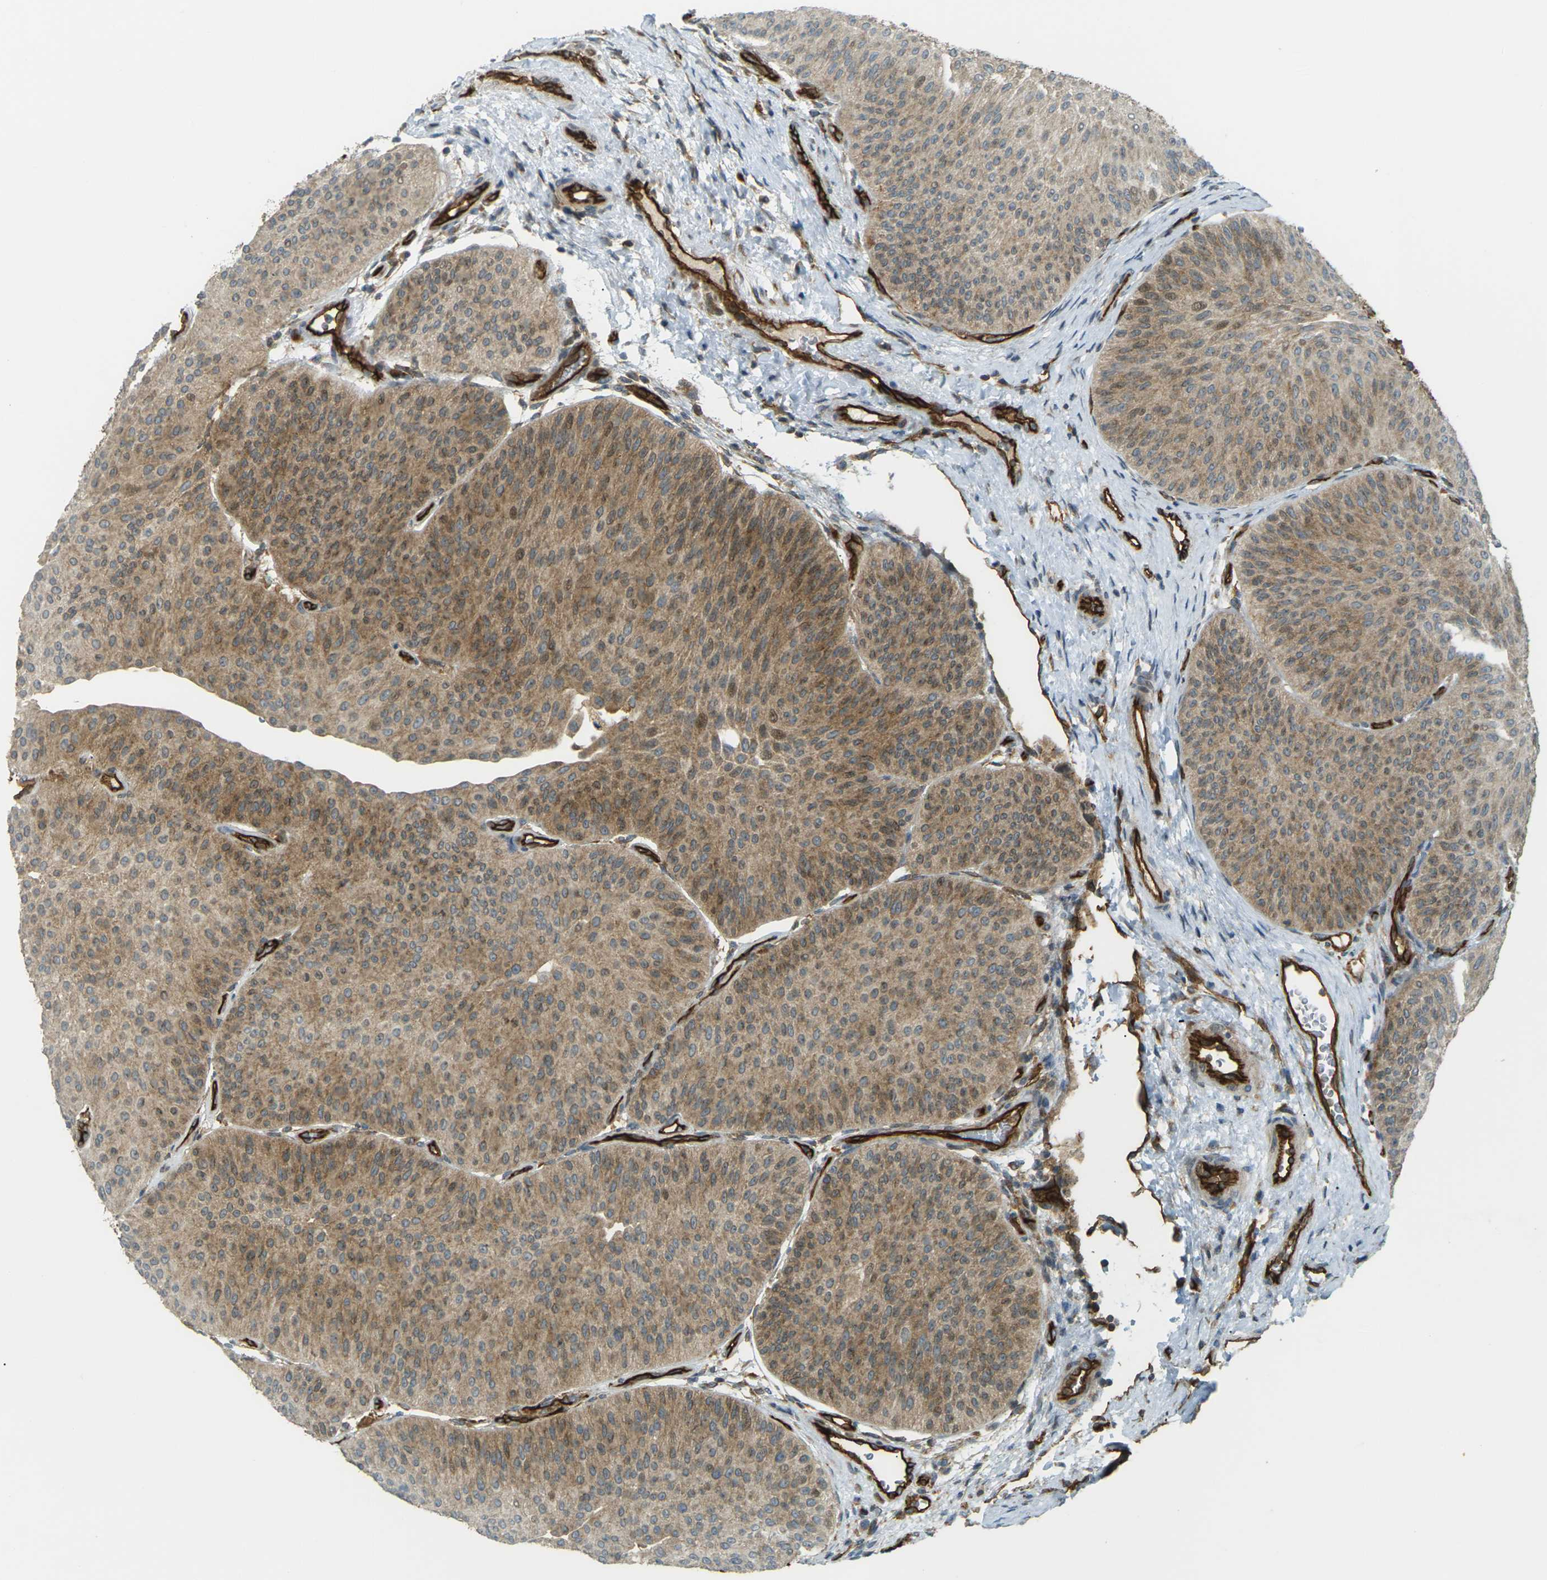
{"staining": {"intensity": "moderate", "quantity": ">75%", "location": "cytoplasmic/membranous"}, "tissue": "urothelial cancer", "cell_type": "Tumor cells", "image_type": "cancer", "snomed": [{"axis": "morphology", "description": "Urothelial carcinoma, Low grade"}, {"axis": "topography", "description": "Urinary bladder"}], "caption": "Urothelial cancer stained with IHC reveals moderate cytoplasmic/membranous expression in about >75% of tumor cells.", "gene": "S1PR1", "patient": {"sex": "female", "age": 60}}